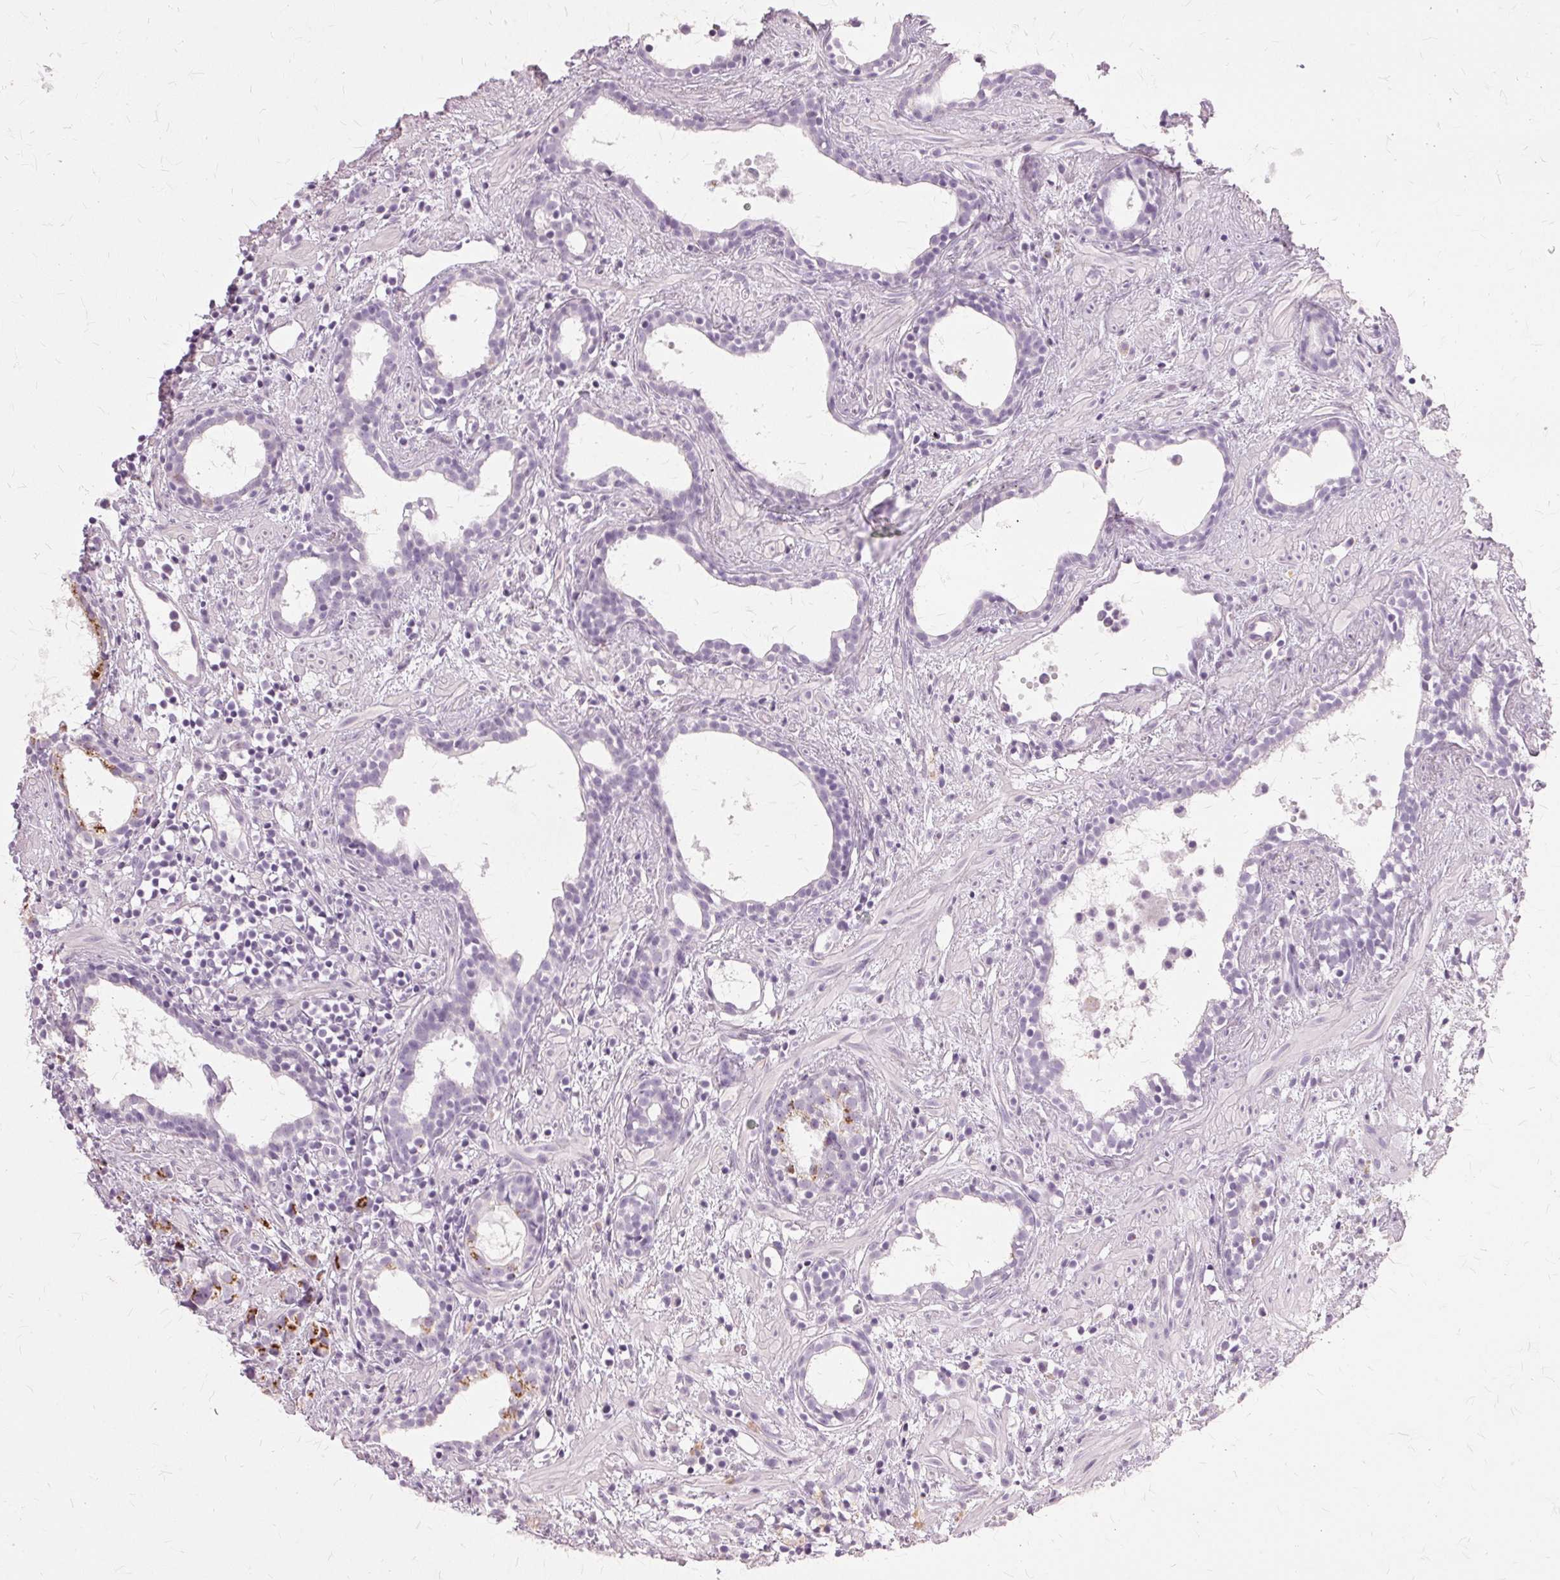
{"staining": {"intensity": "strong", "quantity": "25%-75%", "location": "cytoplasmic/membranous"}, "tissue": "prostate cancer", "cell_type": "Tumor cells", "image_type": "cancer", "snomed": [{"axis": "morphology", "description": "Adenocarcinoma, High grade"}, {"axis": "topography", "description": "Prostate"}], "caption": "High-magnification brightfield microscopy of prostate cancer (adenocarcinoma (high-grade)) stained with DAB (3,3'-diaminobenzidine) (brown) and counterstained with hematoxylin (blue). tumor cells exhibit strong cytoplasmic/membranous positivity is present in approximately25%-75% of cells. (IHC, brightfield microscopy, high magnification).", "gene": "SLC45A3", "patient": {"sex": "male", "age": 83}}